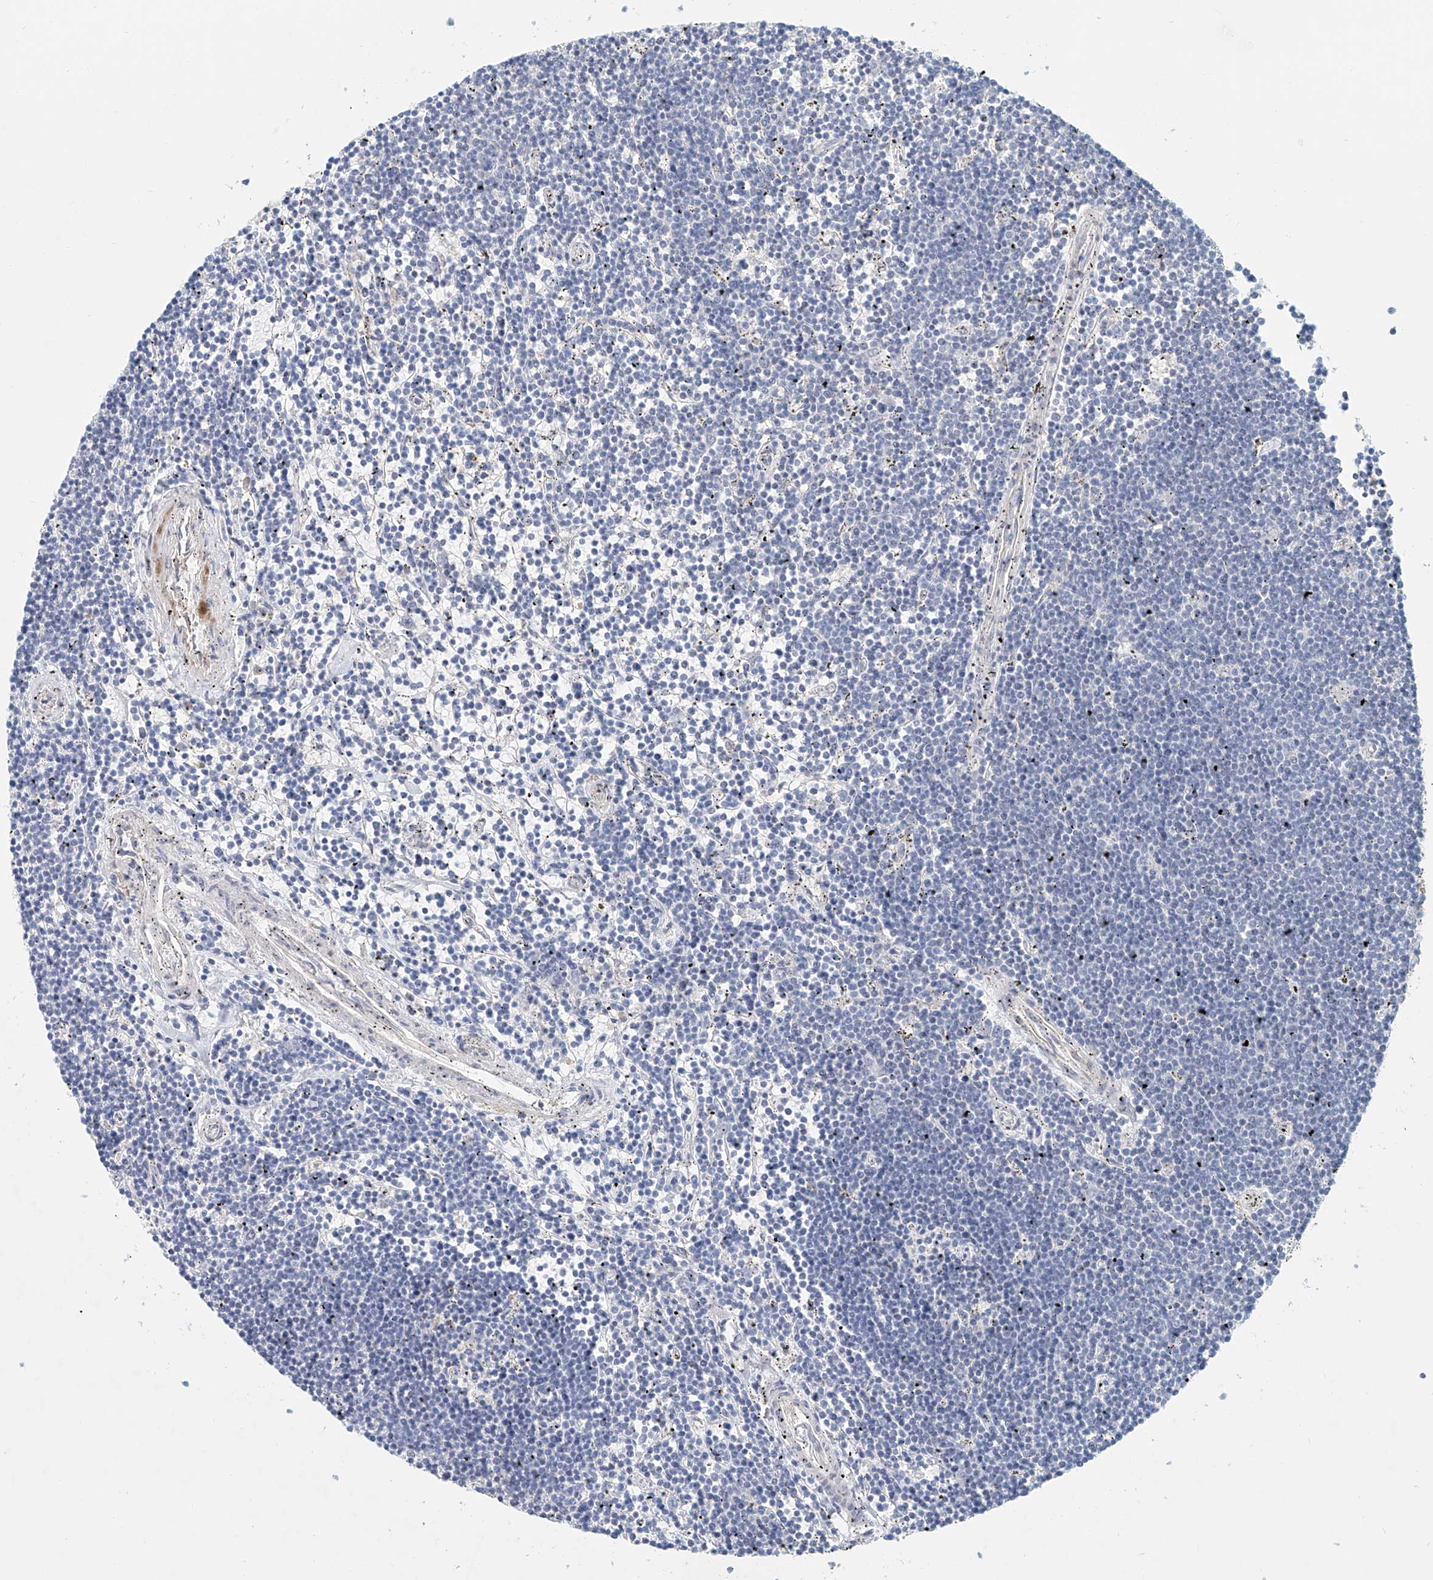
{"staining": {"intensity": "negative", "quantity": "none", "location": "none"}, "tissue": "lymphoma", "cell_type": "Tumor cells", "image_type": "cancer", "snomed": [{"axis": "morphology", "description": "Malignant lymphoma, non-Hodgkin's type, Low grade"}, {"axis": "topography", "description": "Spleen"}], "caption": "Human lymphoma stained for a protein using immunohistochemistry (IHC) demonstrates no expression in tumor cells.", "gene": "FRYL", "patient": {"sex": "male", "age": 76}}